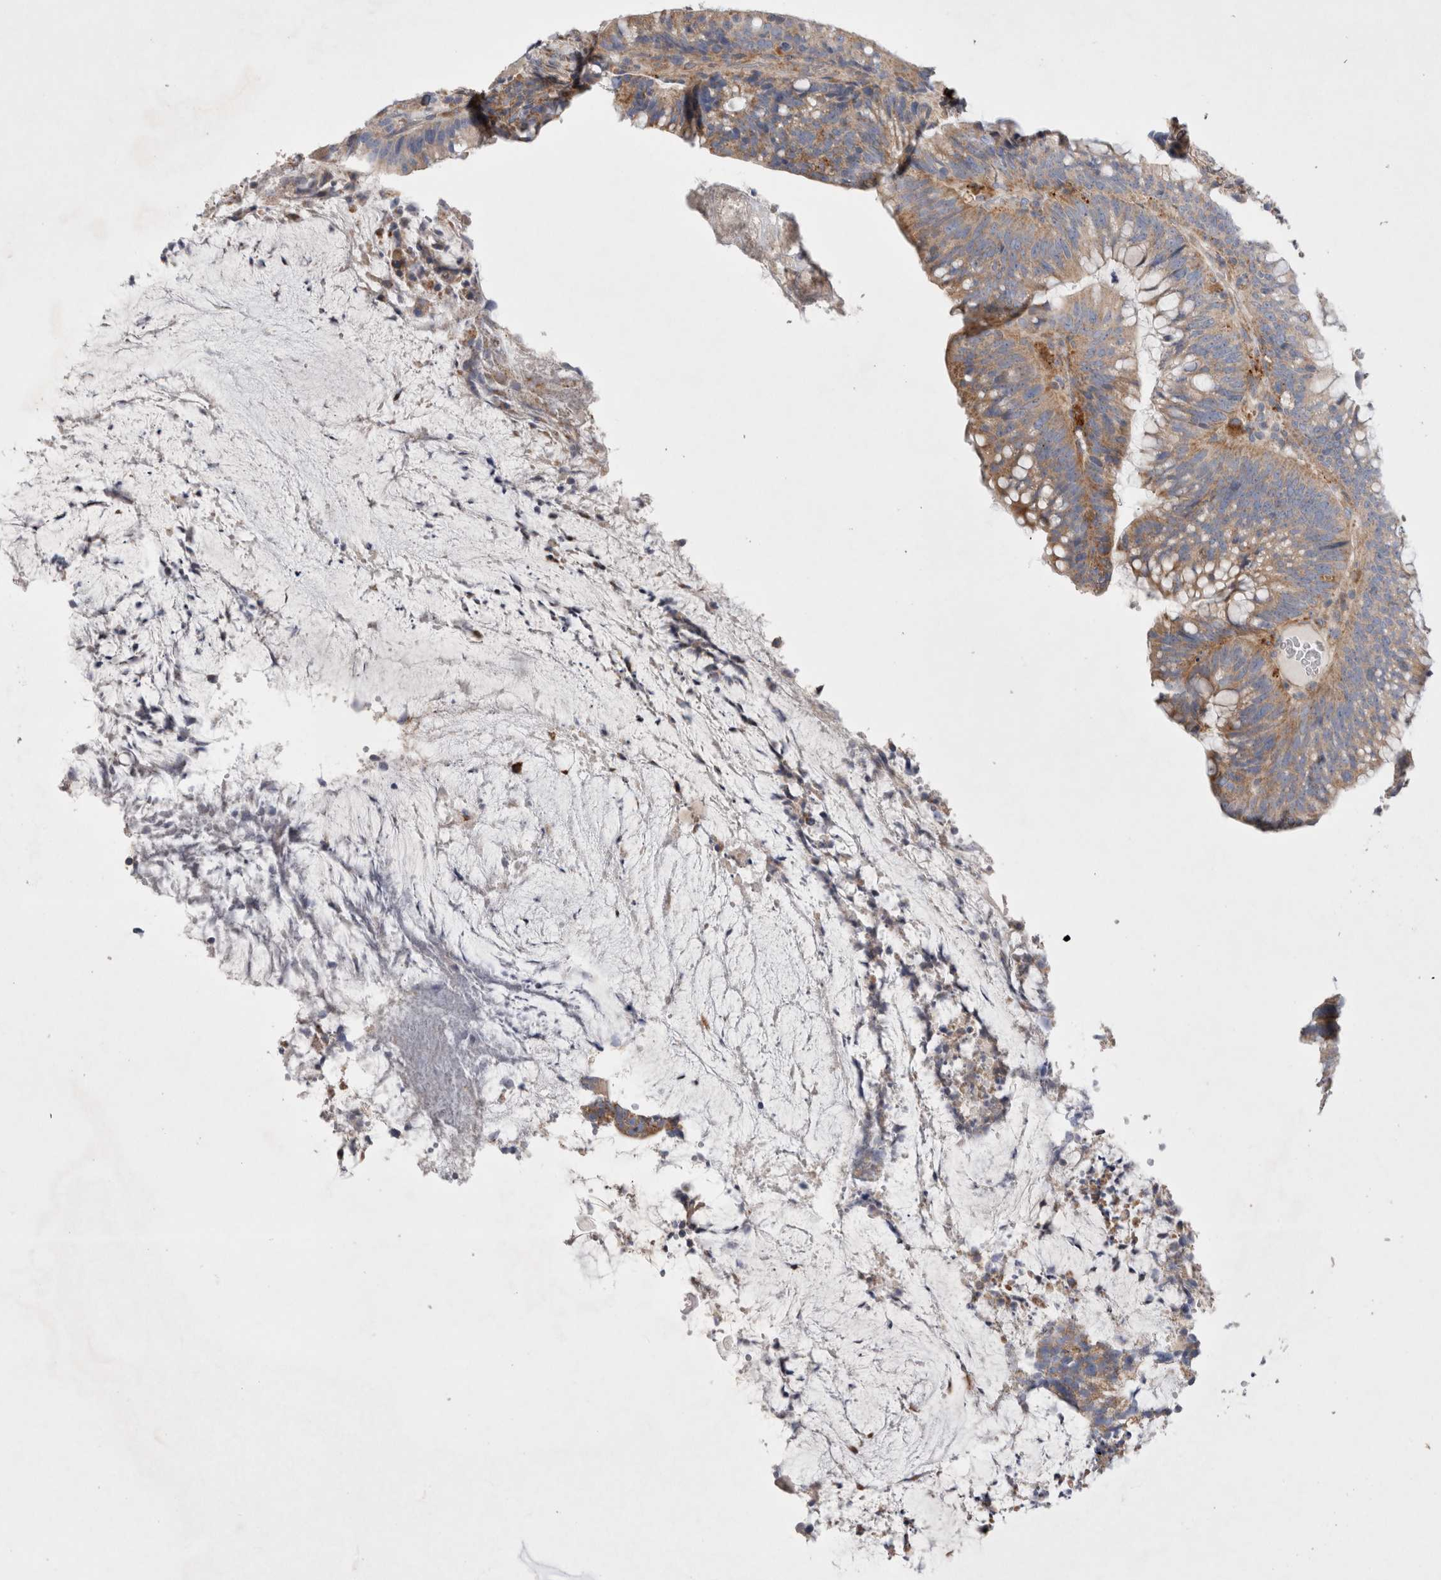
{"staining": {"intensity": "weak", "quantity": ">75%", "location": "cytoplasmic/membranous"}, "tissue": "colorectal cancer", "cell_type": "Tumor cells", "image_type": "cancer", "snomed": [{"axis": "morphology", "description": "Adenocarcinoma, NOS"}, {"axis": "topography", "description": "Colon"}], "caption": "Immunohistochemistry (IHC) histopathology image of colorectal adenocarcinoma stained for a protein (brown), which exhibits low levels of weak cytoplasmic/membranous positivity in approximately >75% of tumor cells.", "gene": "TBC1D16", "patient": {"sex": "female", "age": 66}}